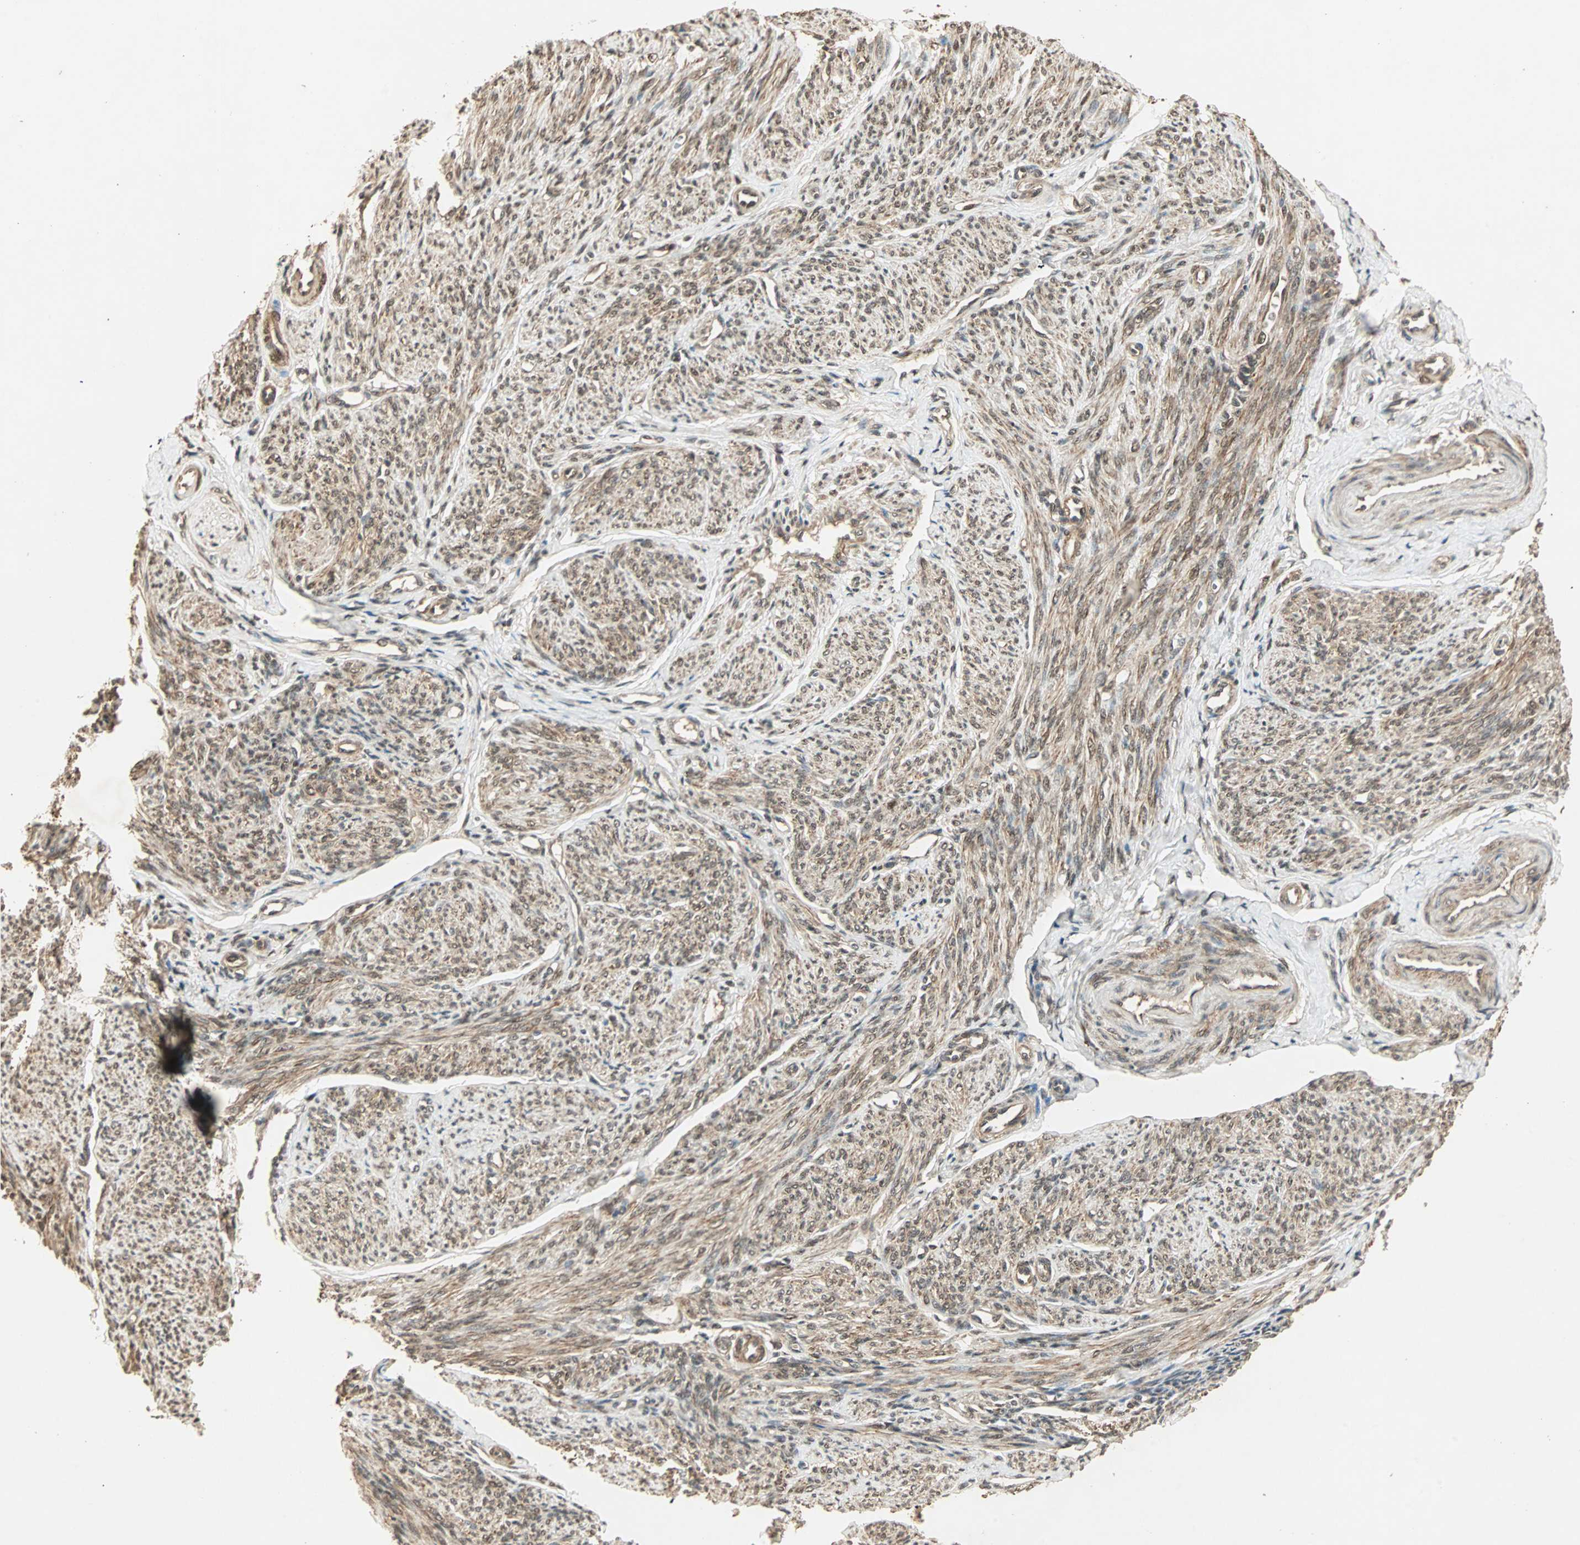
{"staining": {"intensity": "moderate", "quantity": "25%-75%", "location": "cytoplasmic/membranous"}, "tissue": "smooth muscle", "cell_type": "Smooth muscle cells", "image_type": "normal", "snomed": [{"axis": "morphology", "description": "Normal tissue, NOS"}, {"axis": "topography", "description": "Smooth muscle"}], "caption": "About 25%-75% of smooth muscle cells in unremarkable human smooth muscle exhibit moderate cytoplasmic/membranous protein positivity as visualized by brown immunohistochemical staining.", "gene": "ZSCAN31", "patient": {"sex": "female", "age": 65}}